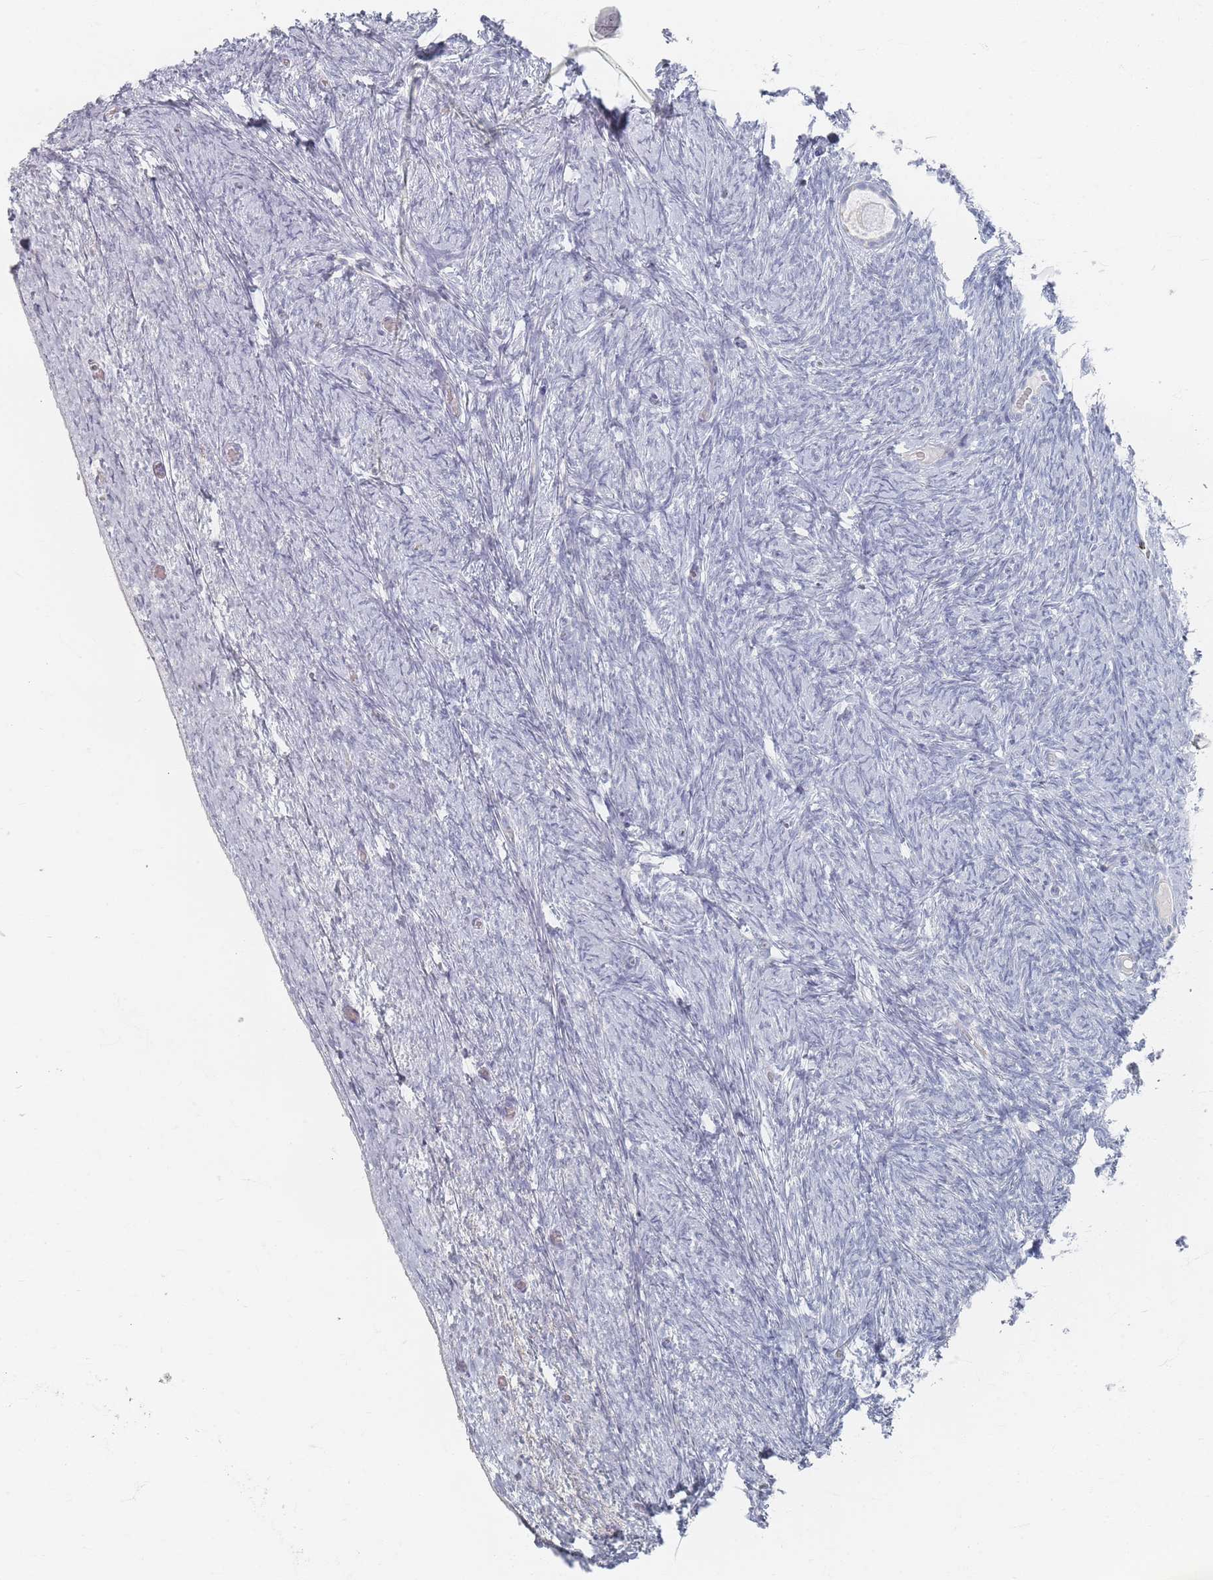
{"staining": {"intensity": "negative", "quantity": "none", "location": "none"}, "tissue": "ovary", "cell_type": "Follicle cells", "image_type": "normal", "snomed": [{"axis": "morphology", "description": "Normal tissue, NOS"}, {"axis": "topography", "description": "Ovary"}], "caption": "DAB immunohistochemical staining of normal ovary shows no significant expression in follicle cells.", "gene": "ENSG00000251357", "patient": {"sex": "female", "age": 44}}